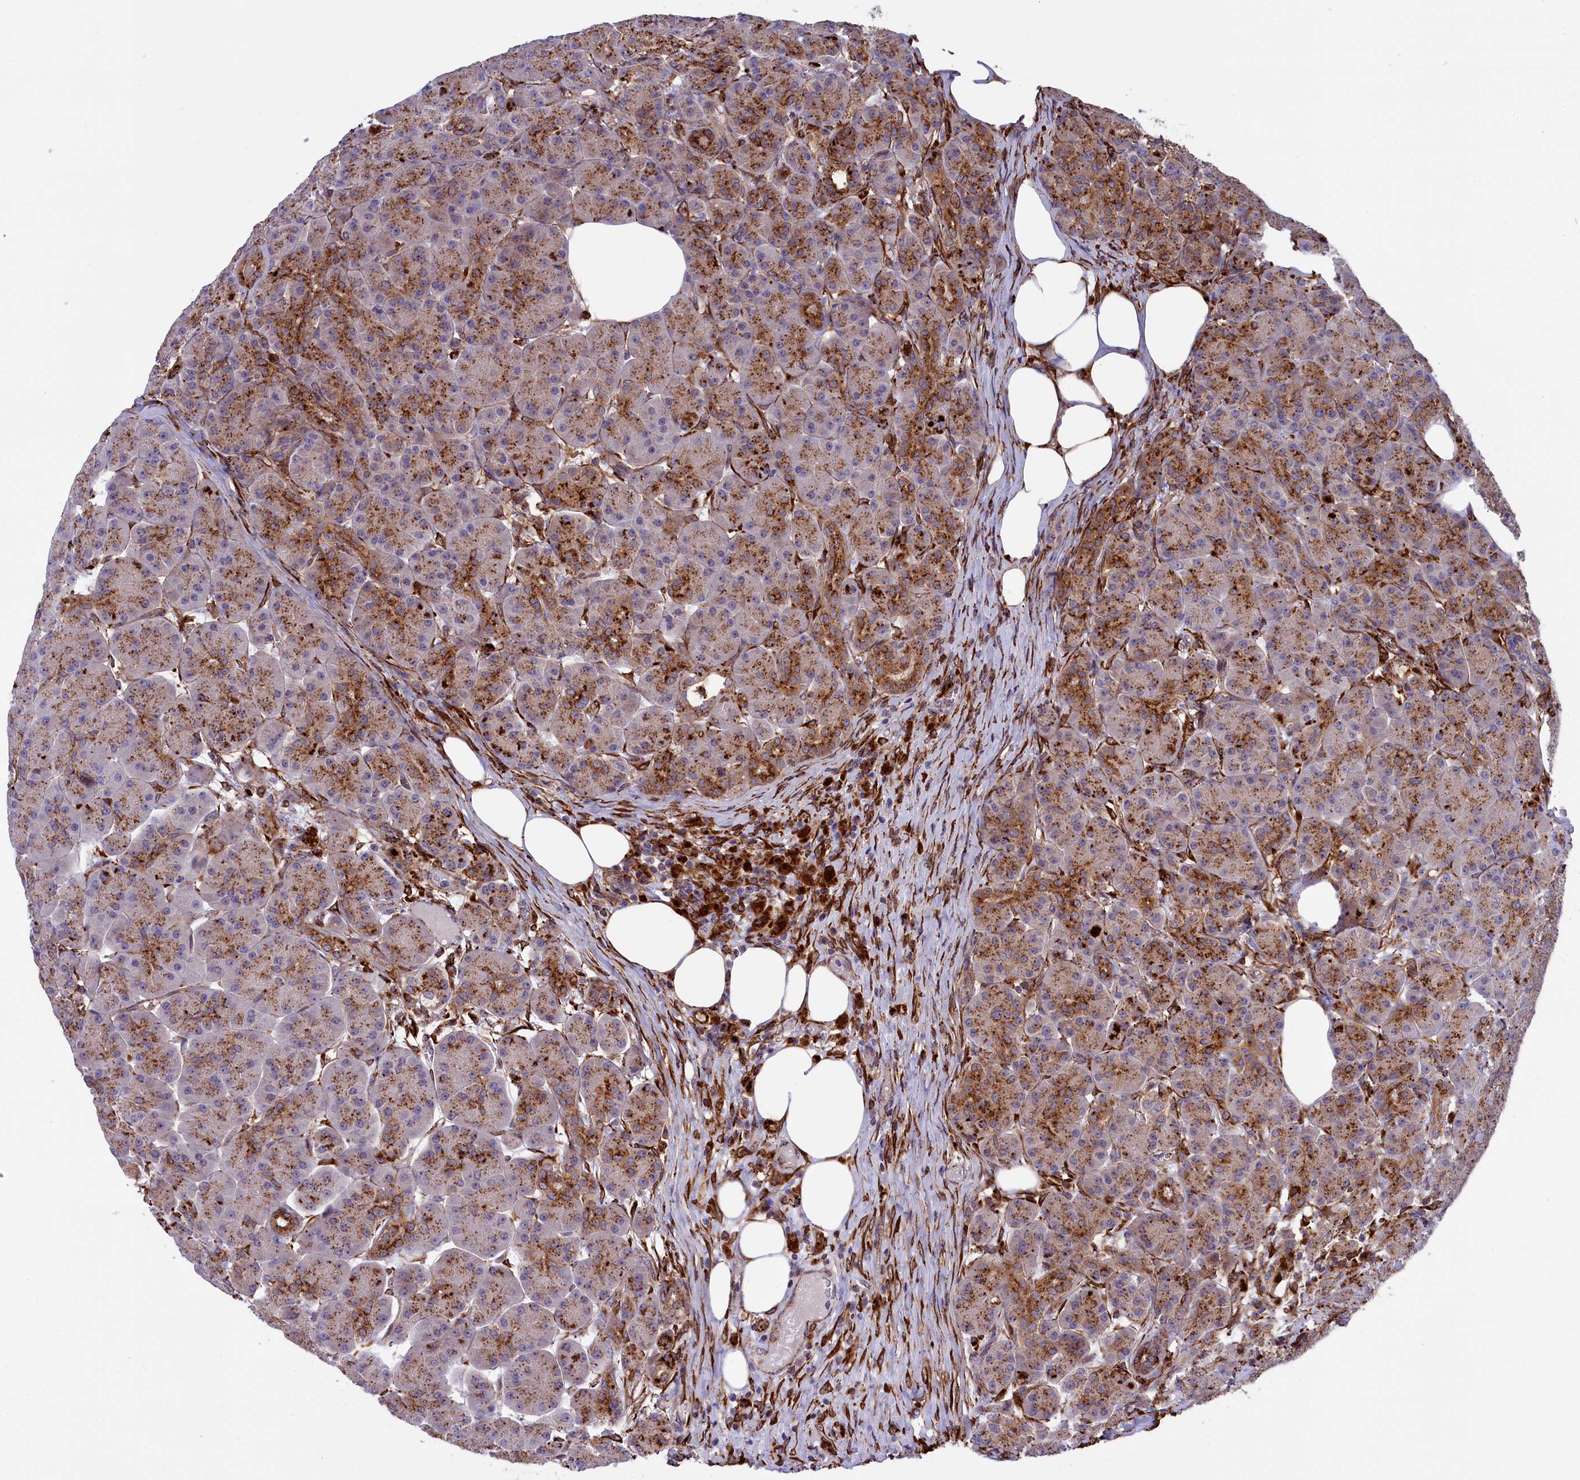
{"staining": {"intensity": "moderate", "quantity": ">75%", "location": "cytoplasmic/membranous"}, "tissue": "pancreas", "cell_type": "Exocrine glandular cells", "image_type": "normal", "snomed": [{"axis": "morphology", "description": "Normal tissue, NOS"}, {"axis": "topography", "description": "Pancreas"}], "caption": "An immunohistochemistry (IHC) micrograph of normal tissue is shown. Protein staining in brown shows moderate cytoplasmic/membranous positivity in pancreas within exocrine glandular cells.", "gene": "MAN2B1", "patient": {"sex": "male", "age": 63}}